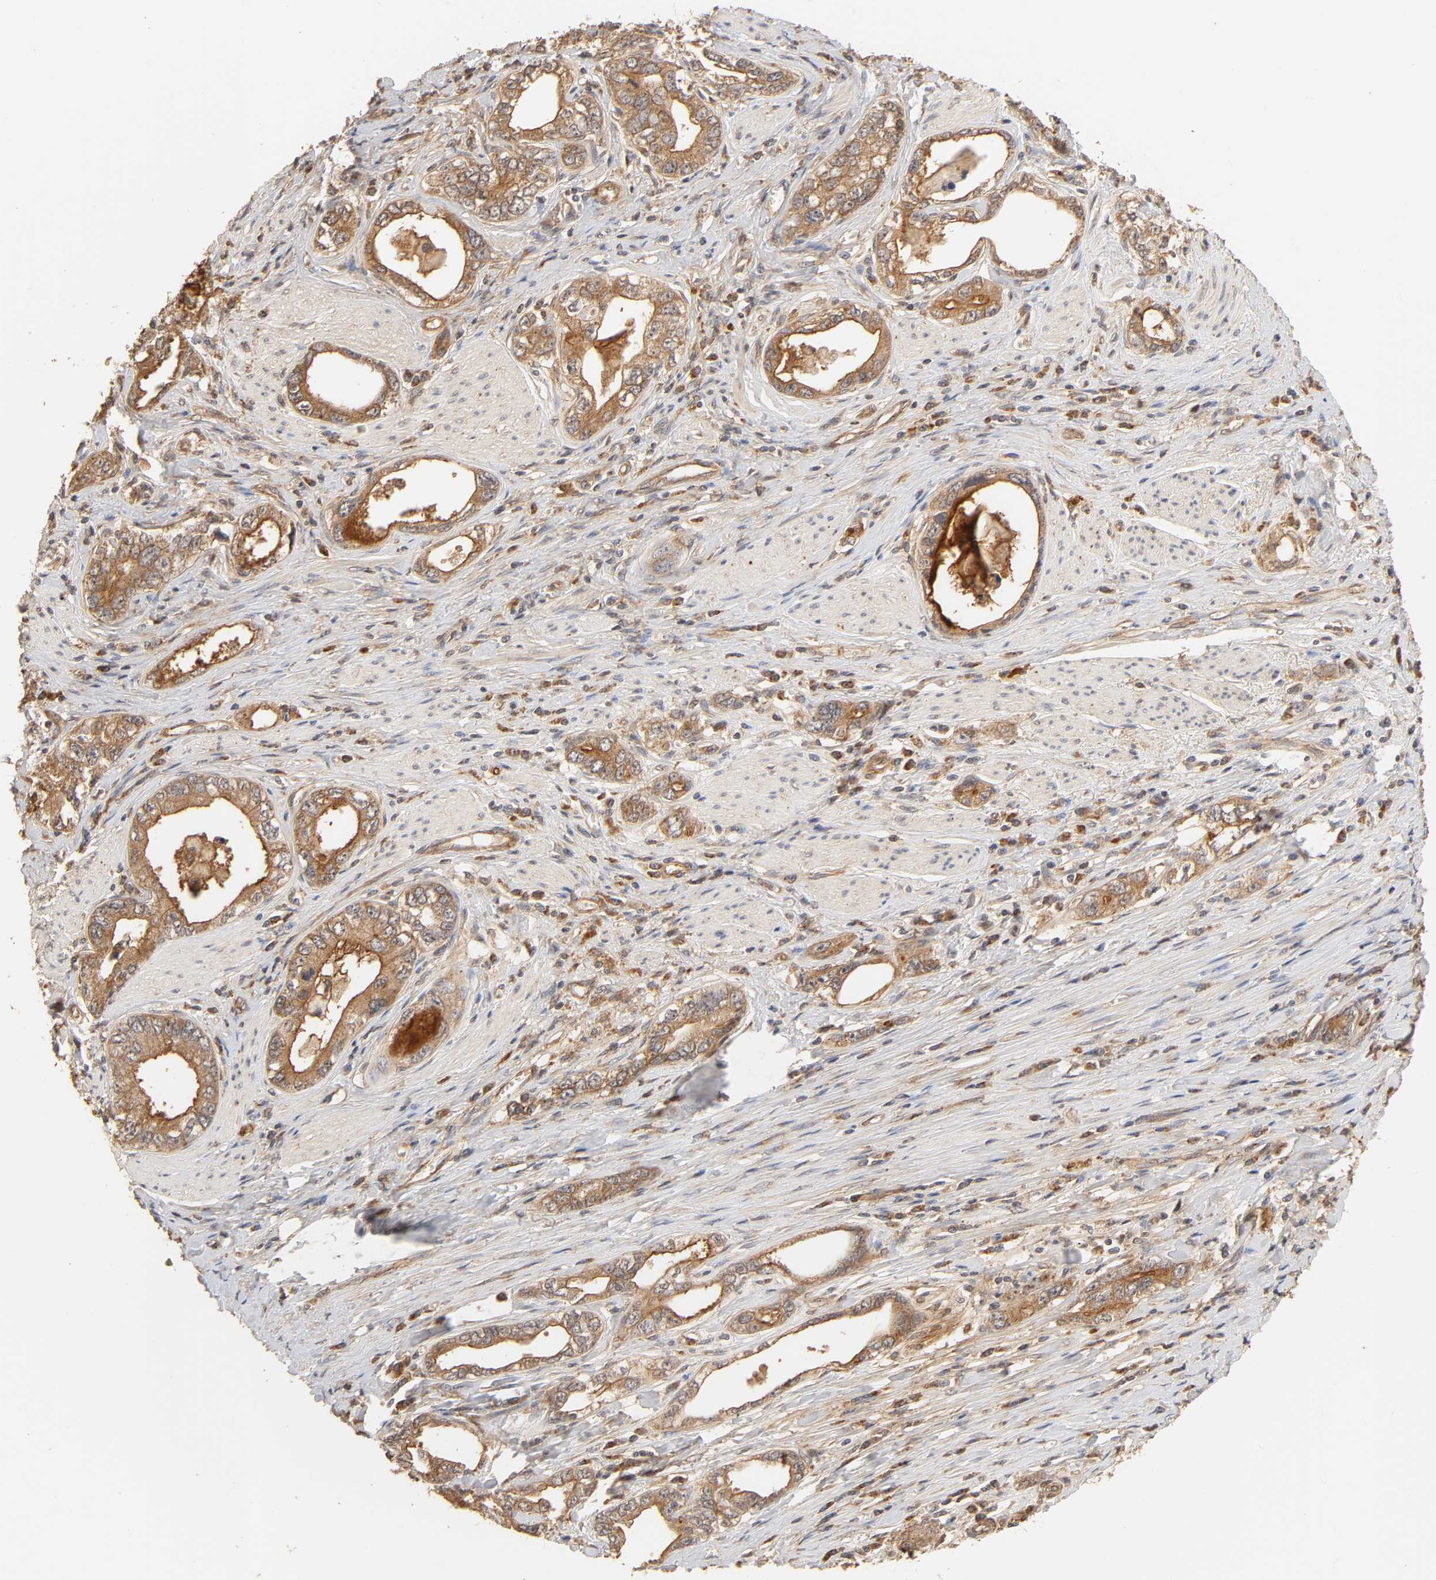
{"staining": {"intensity": "strong", "quantity": ">75%", "location": "cytoplasmic/membranous"}, "tissue": "stomach cancer", "cell_type": "Tumor cells", "image_type": "cancer", "snomed": [{"axis": "morphology", "description": "Adenocarcinoma, NOS"}, {"axis": "topography", "description": "Stomach, lower"}], "caption": "A histopathology image of human adenocarcinoma (stomach) stained for a protein demonstrates strong cytoplasmic/membranous brown staining in tumor cells.", "gene": "EPS8", "patient": {"sex": "female", "age": 93}}